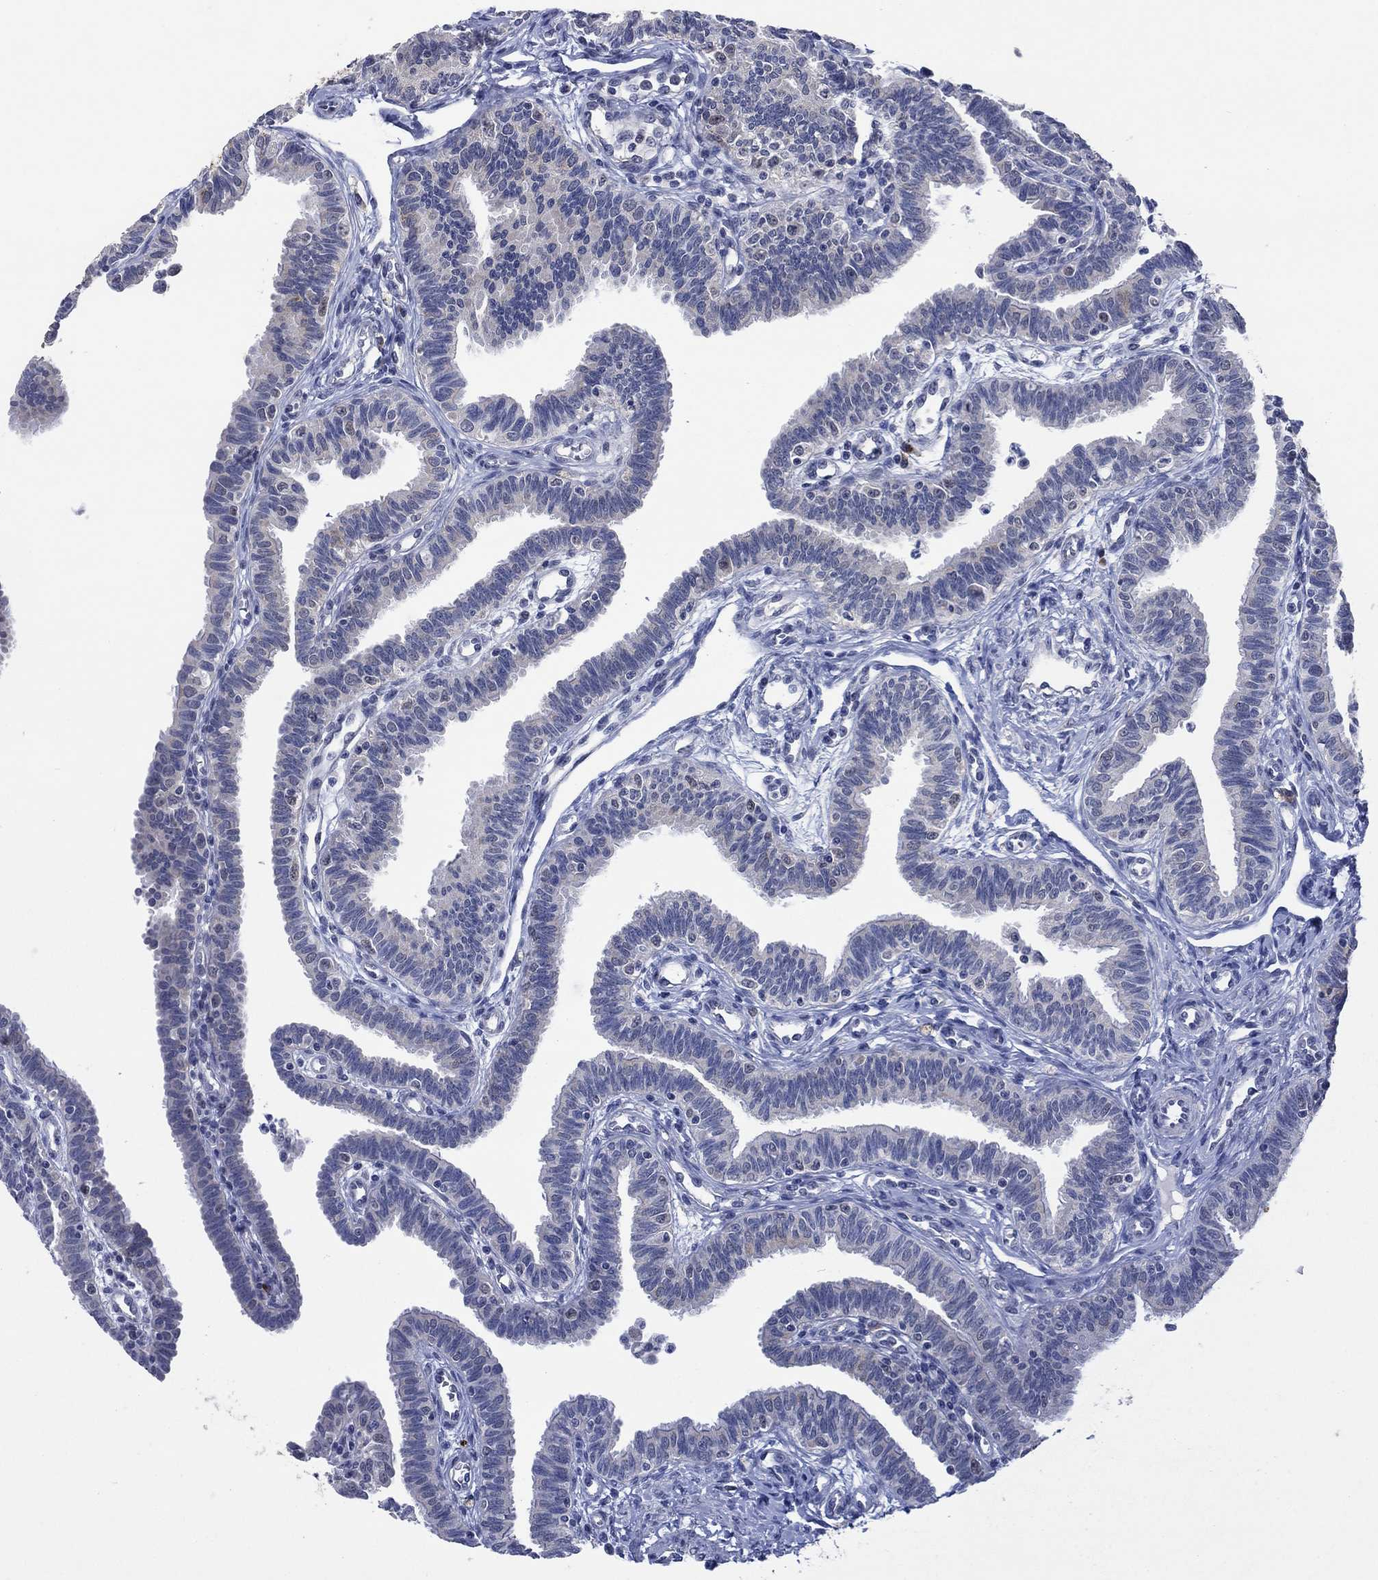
{"staining": {"intensity": "strong", "quantity": "<25%", "location": "cytoplasmic/membranous"}, "tissue": "fallopian tube", "cell_type": "Glandular cells", "image_type": "normal", "snomed": [{"axis": "morphology", "description": "Normal tissue, NOS"}, {"axis": "topography", "description": "Fallopian tube"}], "caption": "An image showing strong cytoplasmic/membranous staining in approximately <25% of glandular cells in unremarkable fallopian tube, as visualized by brown immunohistochemical staining.", "gene": "SDC1", "patient": {"sex": "female", "age": 36}}